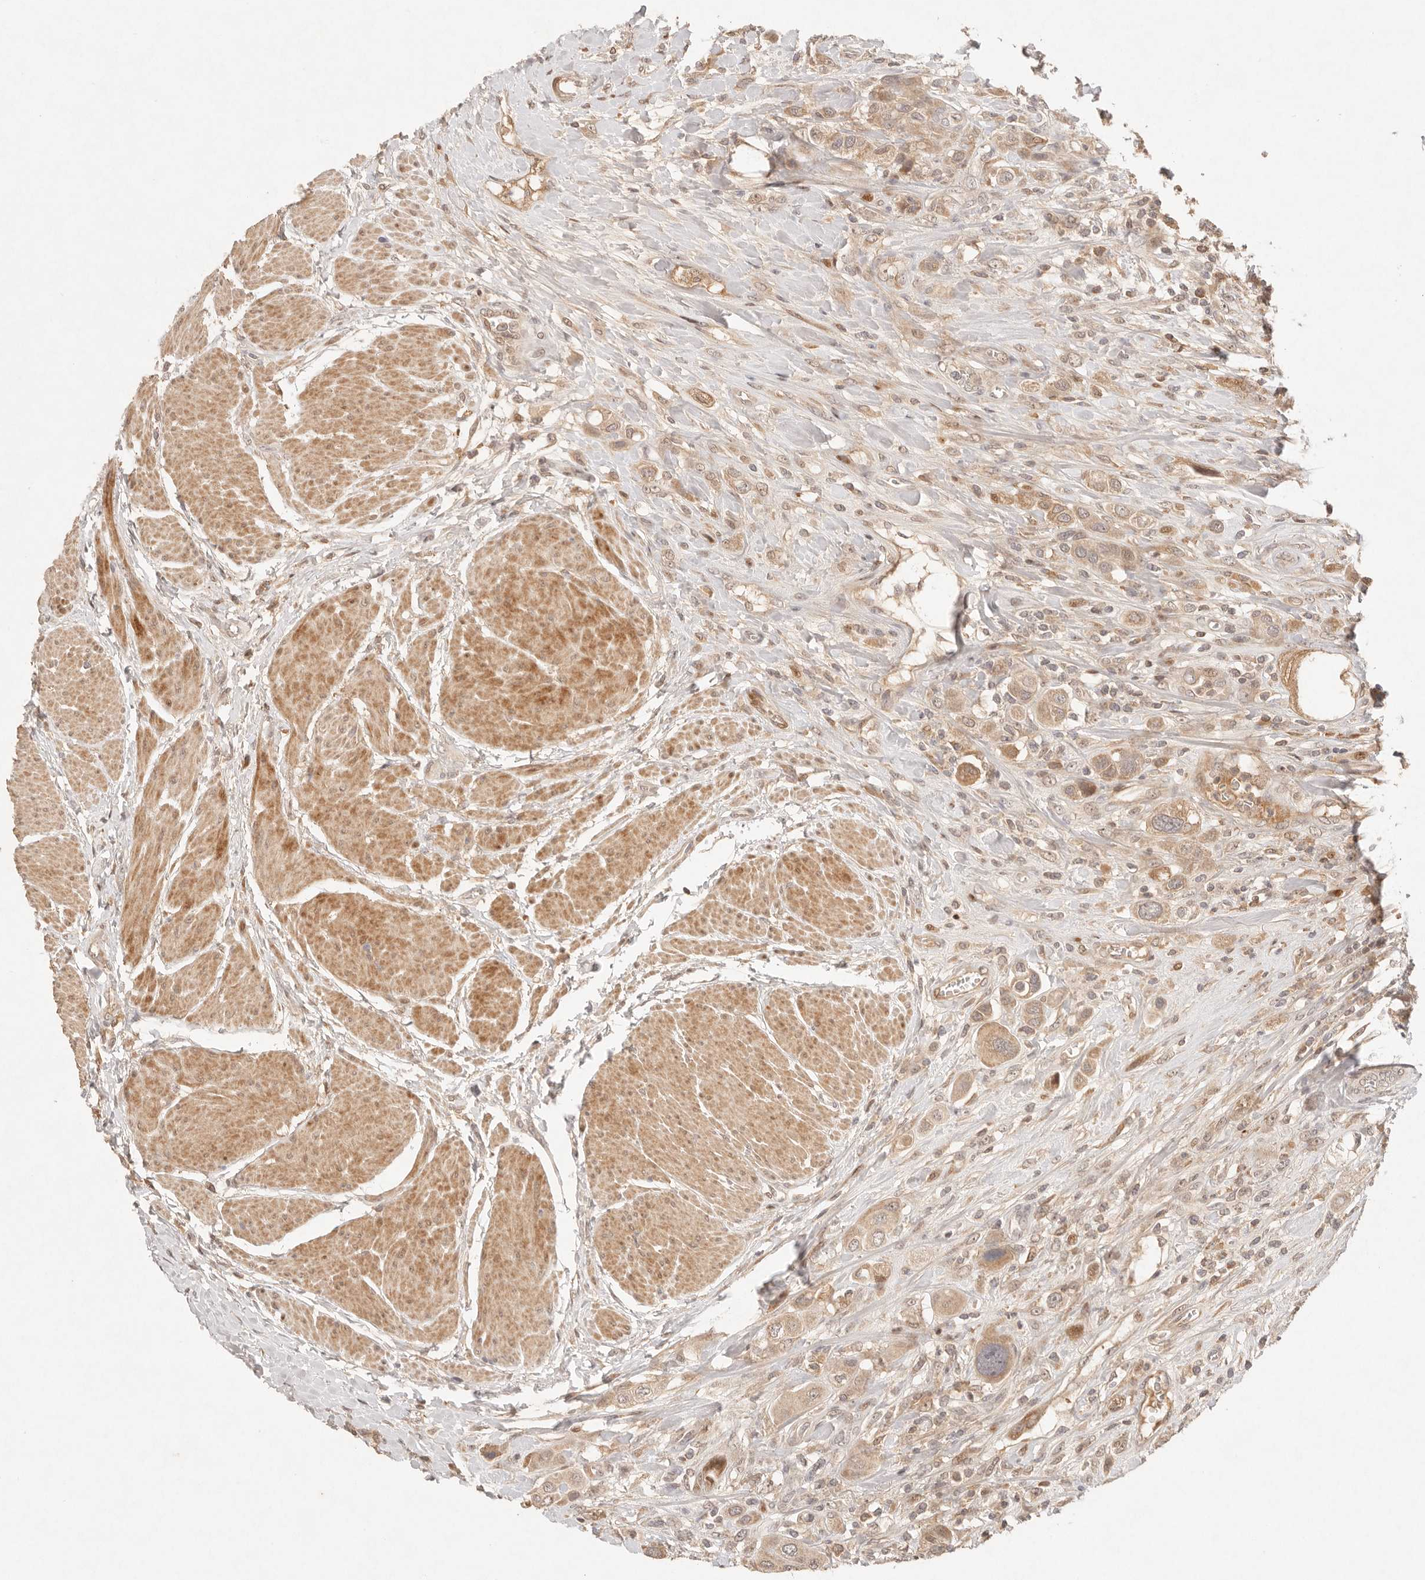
{"staining": {"intensity": "moderate", "quantity": ">75%", "location": "cytoplasmic/membranous"}, "tissue": "urothelial cancer", "cell_type": "Tumor cells", "image_type": "cancer", "snomed": [{"axis": "morphology", "description": "Urothelial carcinoma, High grade"}, {"axis": "topography", "description": "Urinary bladder"}], "caption": "Protein staining of high-grade urothelial carcinoma tissue displays moderate cytoplasmic/membranous staining in about >75% of tumor cells.", "gene": "PHLDA3", "patient": {"sex": "male", "age": 50}}